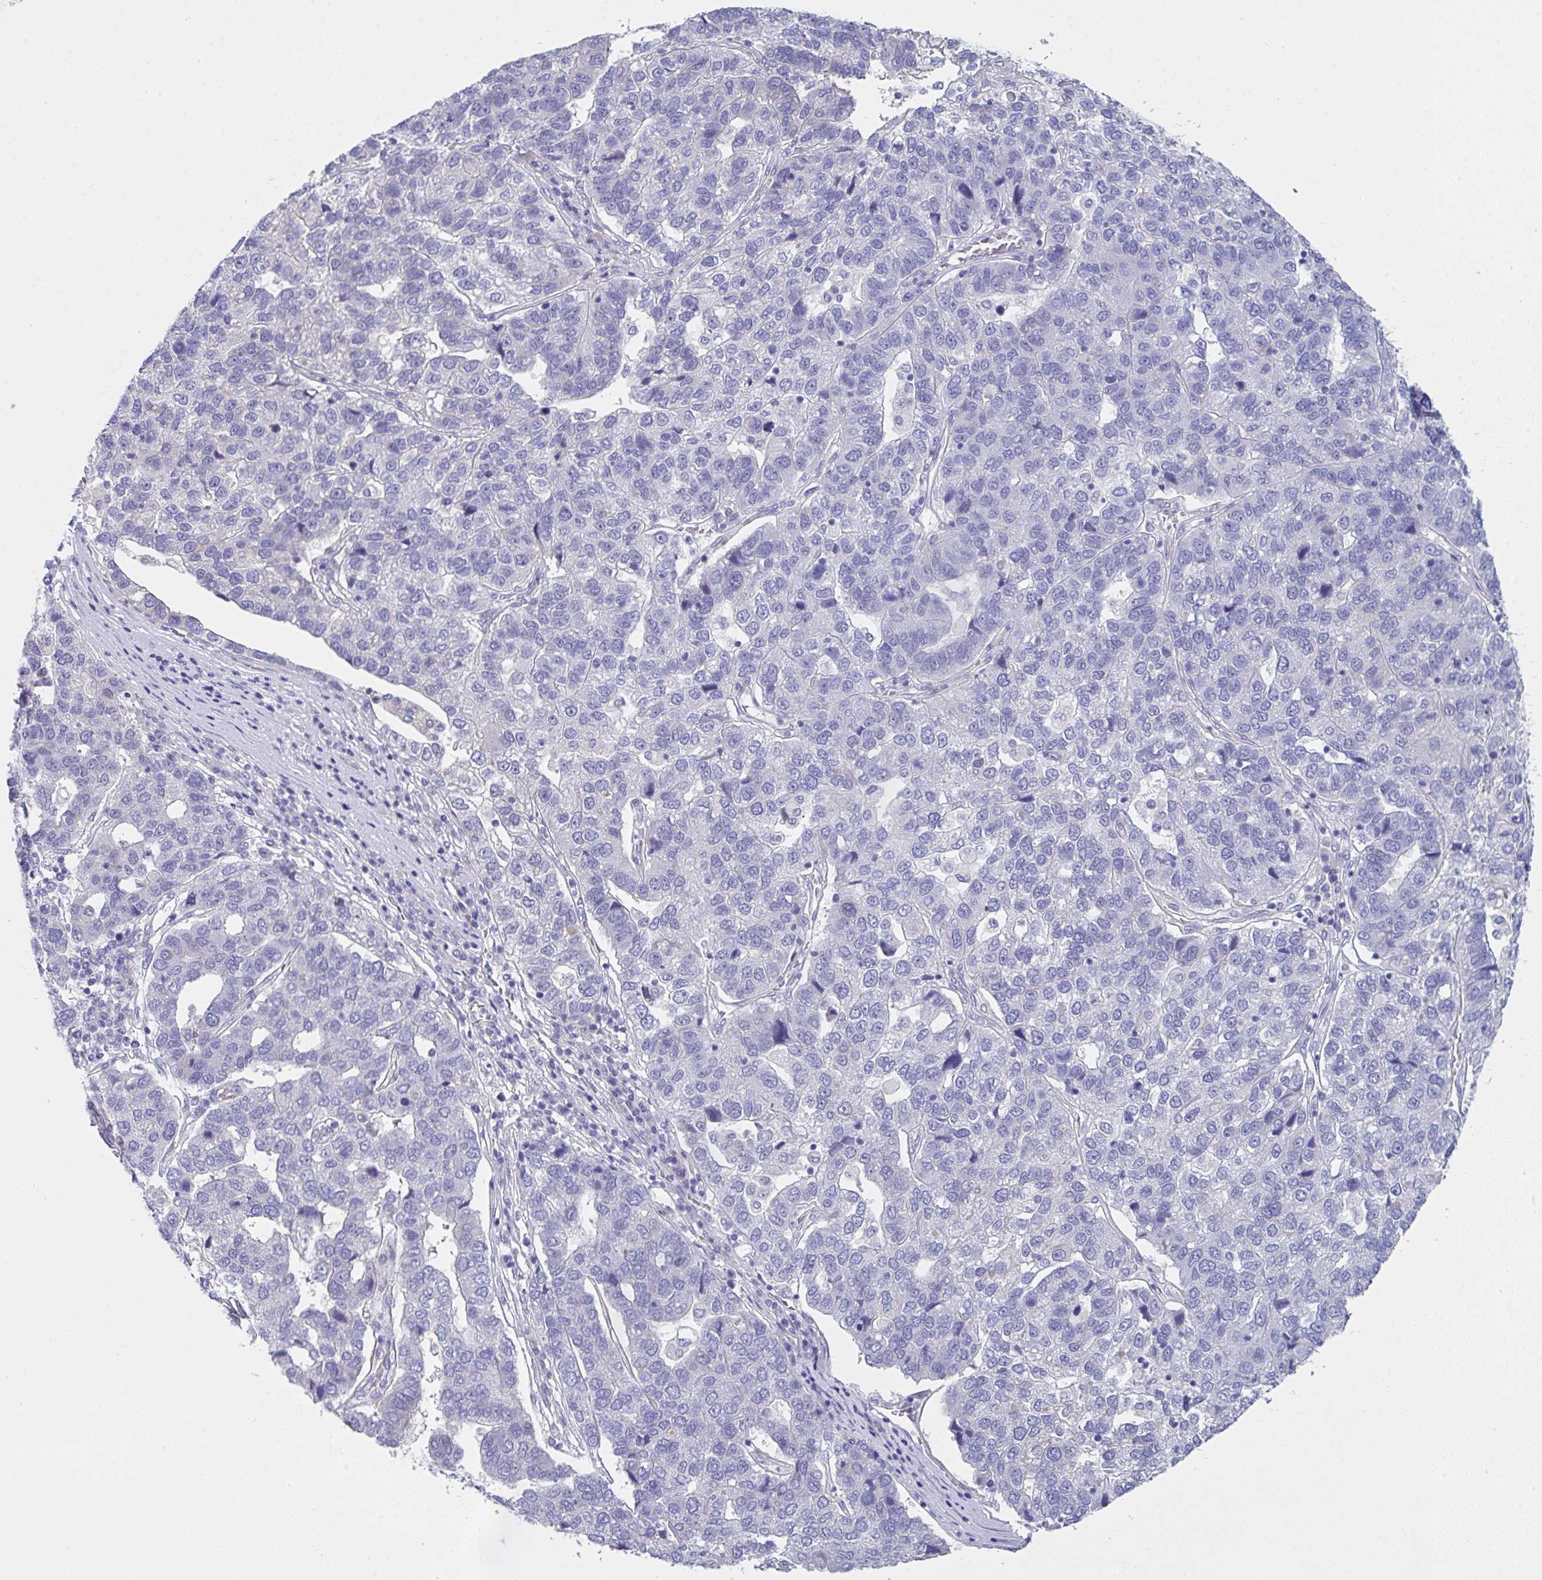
{"staining": {"intensity": "negative", "quantity": "none", "location": "none"}, "tissue": "pancreatic cancer", "cell_type": "Tumor cells", "image_type": "cancer", "snomed": [{"axis": "morphology", "description": "Adenocarcinoma, NOS"}, {"axis": "topography", "description": "Pancreas"}], "caption": "There is no significant positivity in tumor cells of pancreatic cancer.", "gene": "FBXO47", "patient": {"sex": "female", "age": 61}}